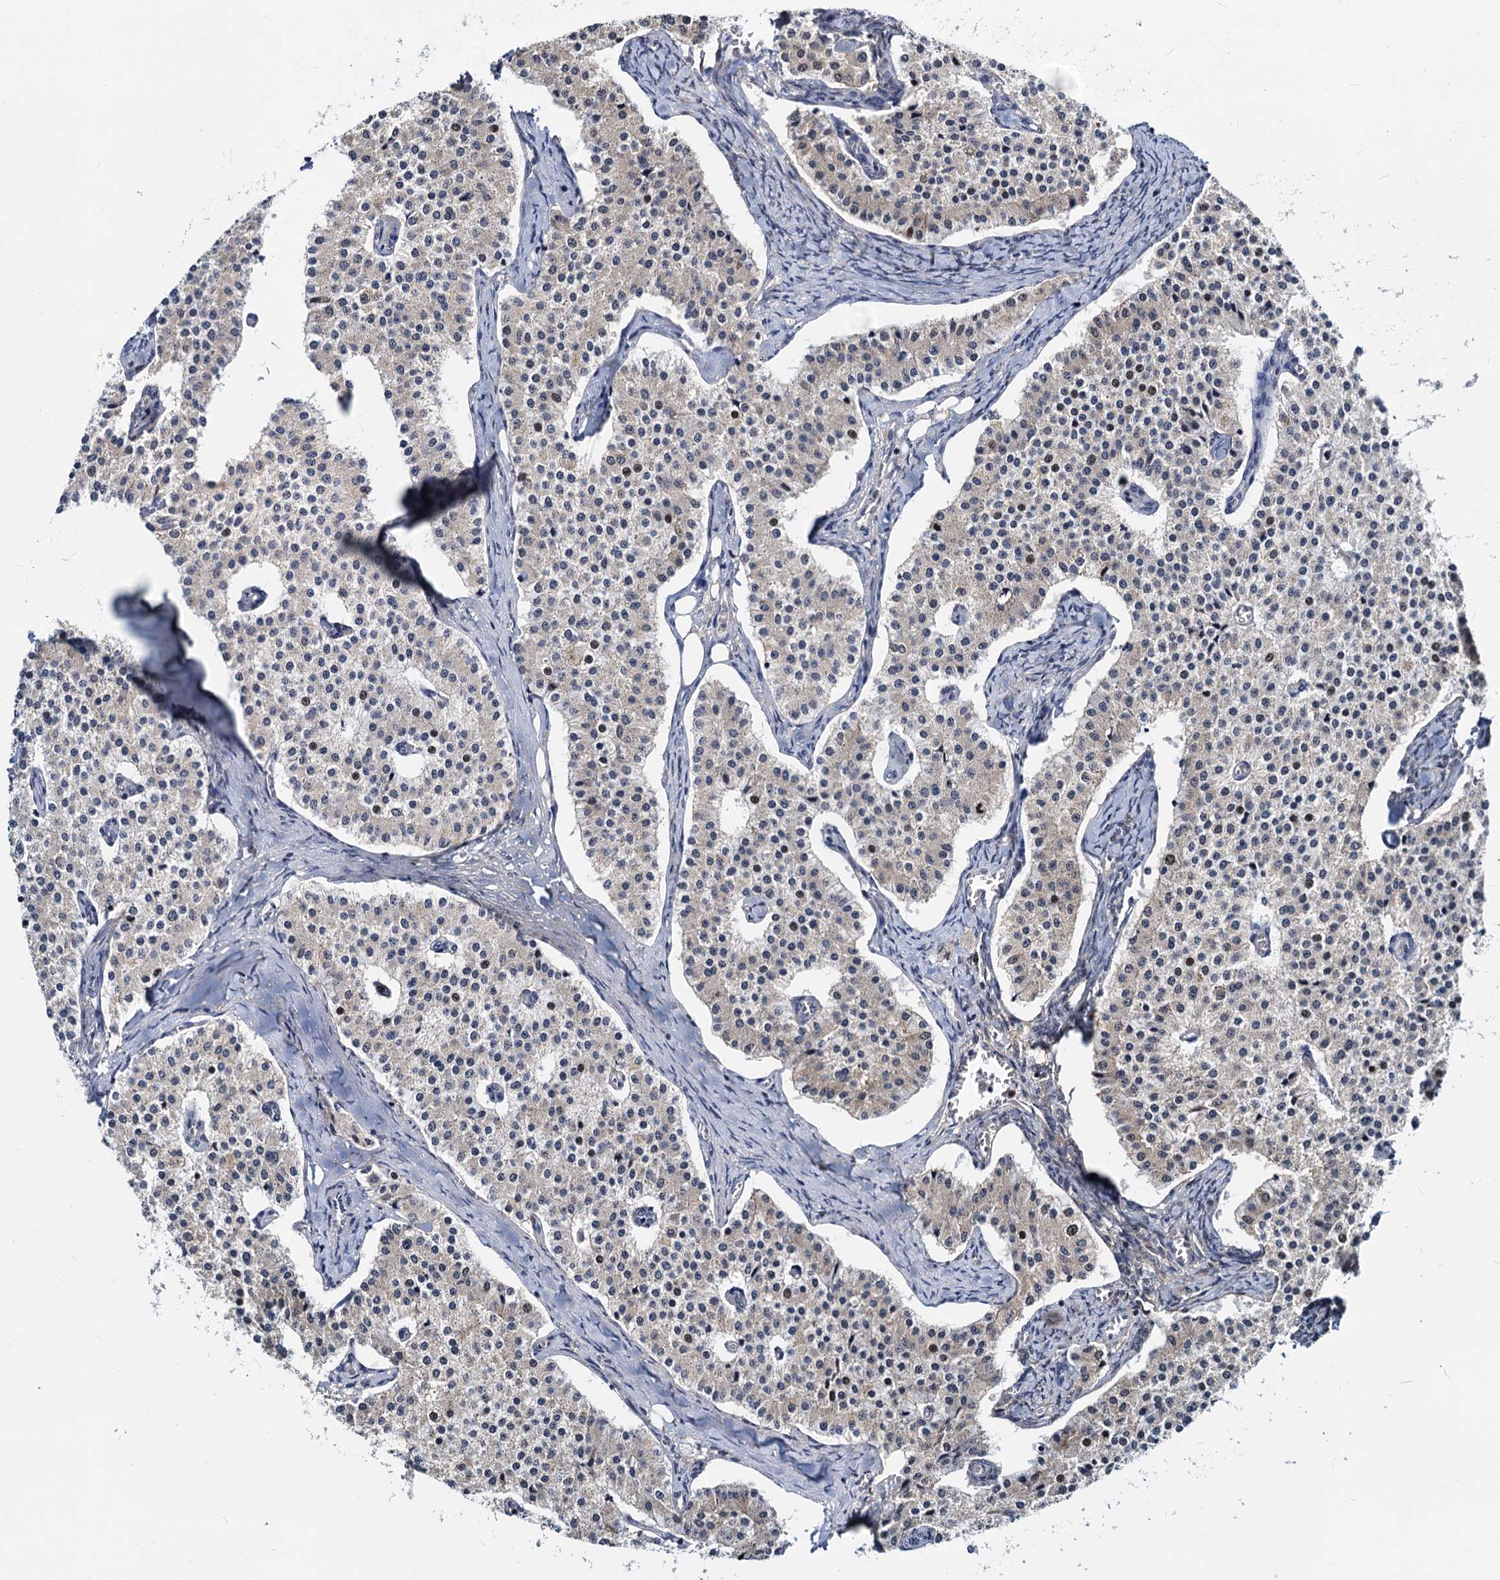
{"staining": {"intensity": "moderate", "quantity": "<25%", "location": "cytoplasmic/membranous,nuclear"}, "tissue": "carcinoid", "cell_type": "Tumor cells", "image_type": "cancer", "snomed": [{"axis": "morphology", "description": "Carcinoid, malignant, NOS"}, {"axis": "topography", "description": "Colon"}], "caption": "Brown immunohistochemical staining in carcinoid shows moderate cytoplasmic/membranous and nuclear expression in approximately <25% of tumor cells.", "gene": "PTGES3", "patient": {"sex": "female", "age": 52}}